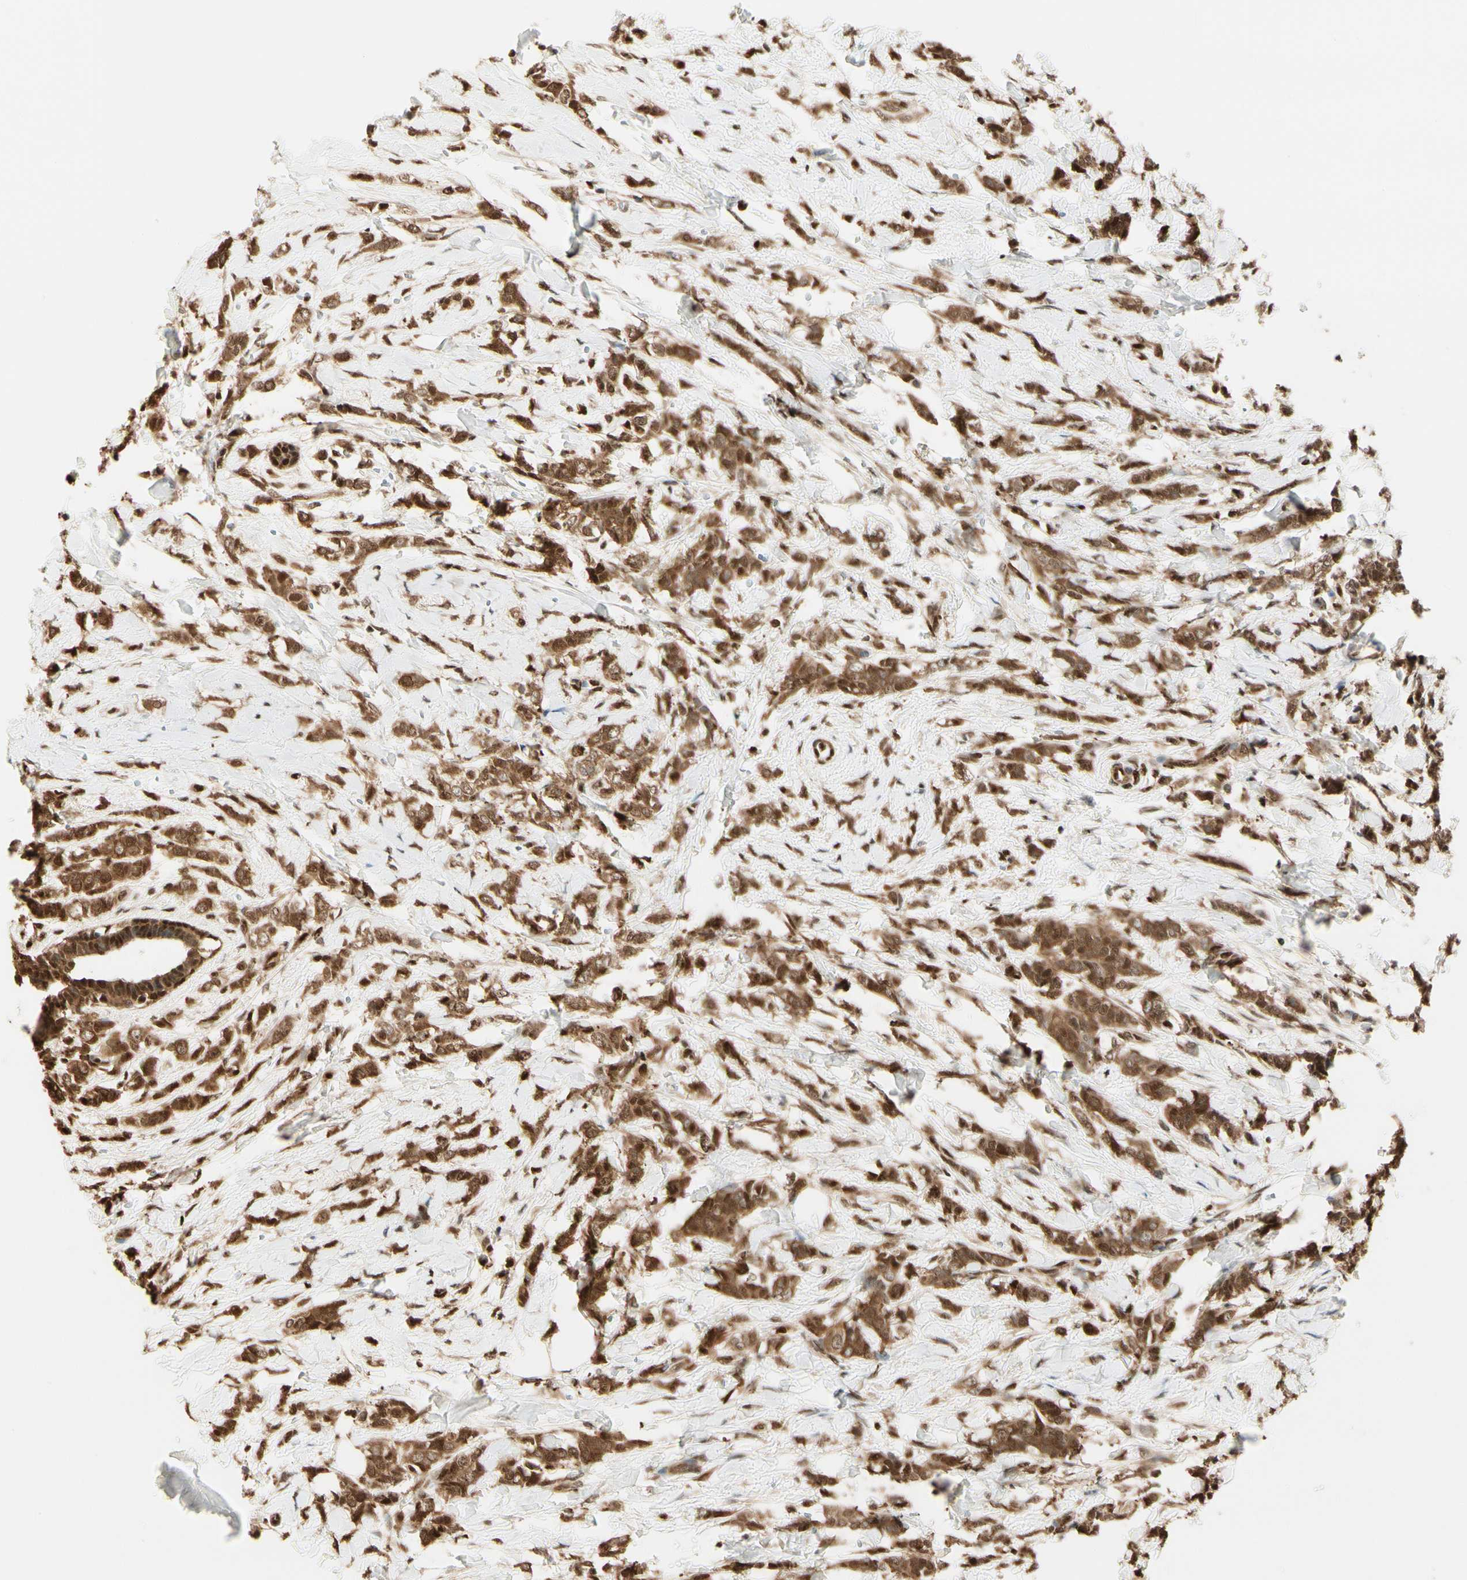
{"staining": {"intensity": "moderate", "quantity": ">75%", "location": "cytoplasmic/membranous,nuclear"}, "tissue": "breast cancer", "cell_type": "Tumor cells", "image_type": "cancer", "snomed": [{"axis": "morphology", "description": "Lobular carcinoma, in situ"}, {"axis": "morphology", "description": "Lobular carcinoma"}, {"axis": "topography", "description": "Breast"}], "caption": "Immunohistochemistry (IHC) of human breast lobular carcinoma shows medium levels of moderate cytoplasmic/membranous and nuclear expression in about >75% of tumor cells. (IHC, brightfield microscopy, high magnification).", "gene": "PNCK", "patient": {"sex": "female", "age": 41}}